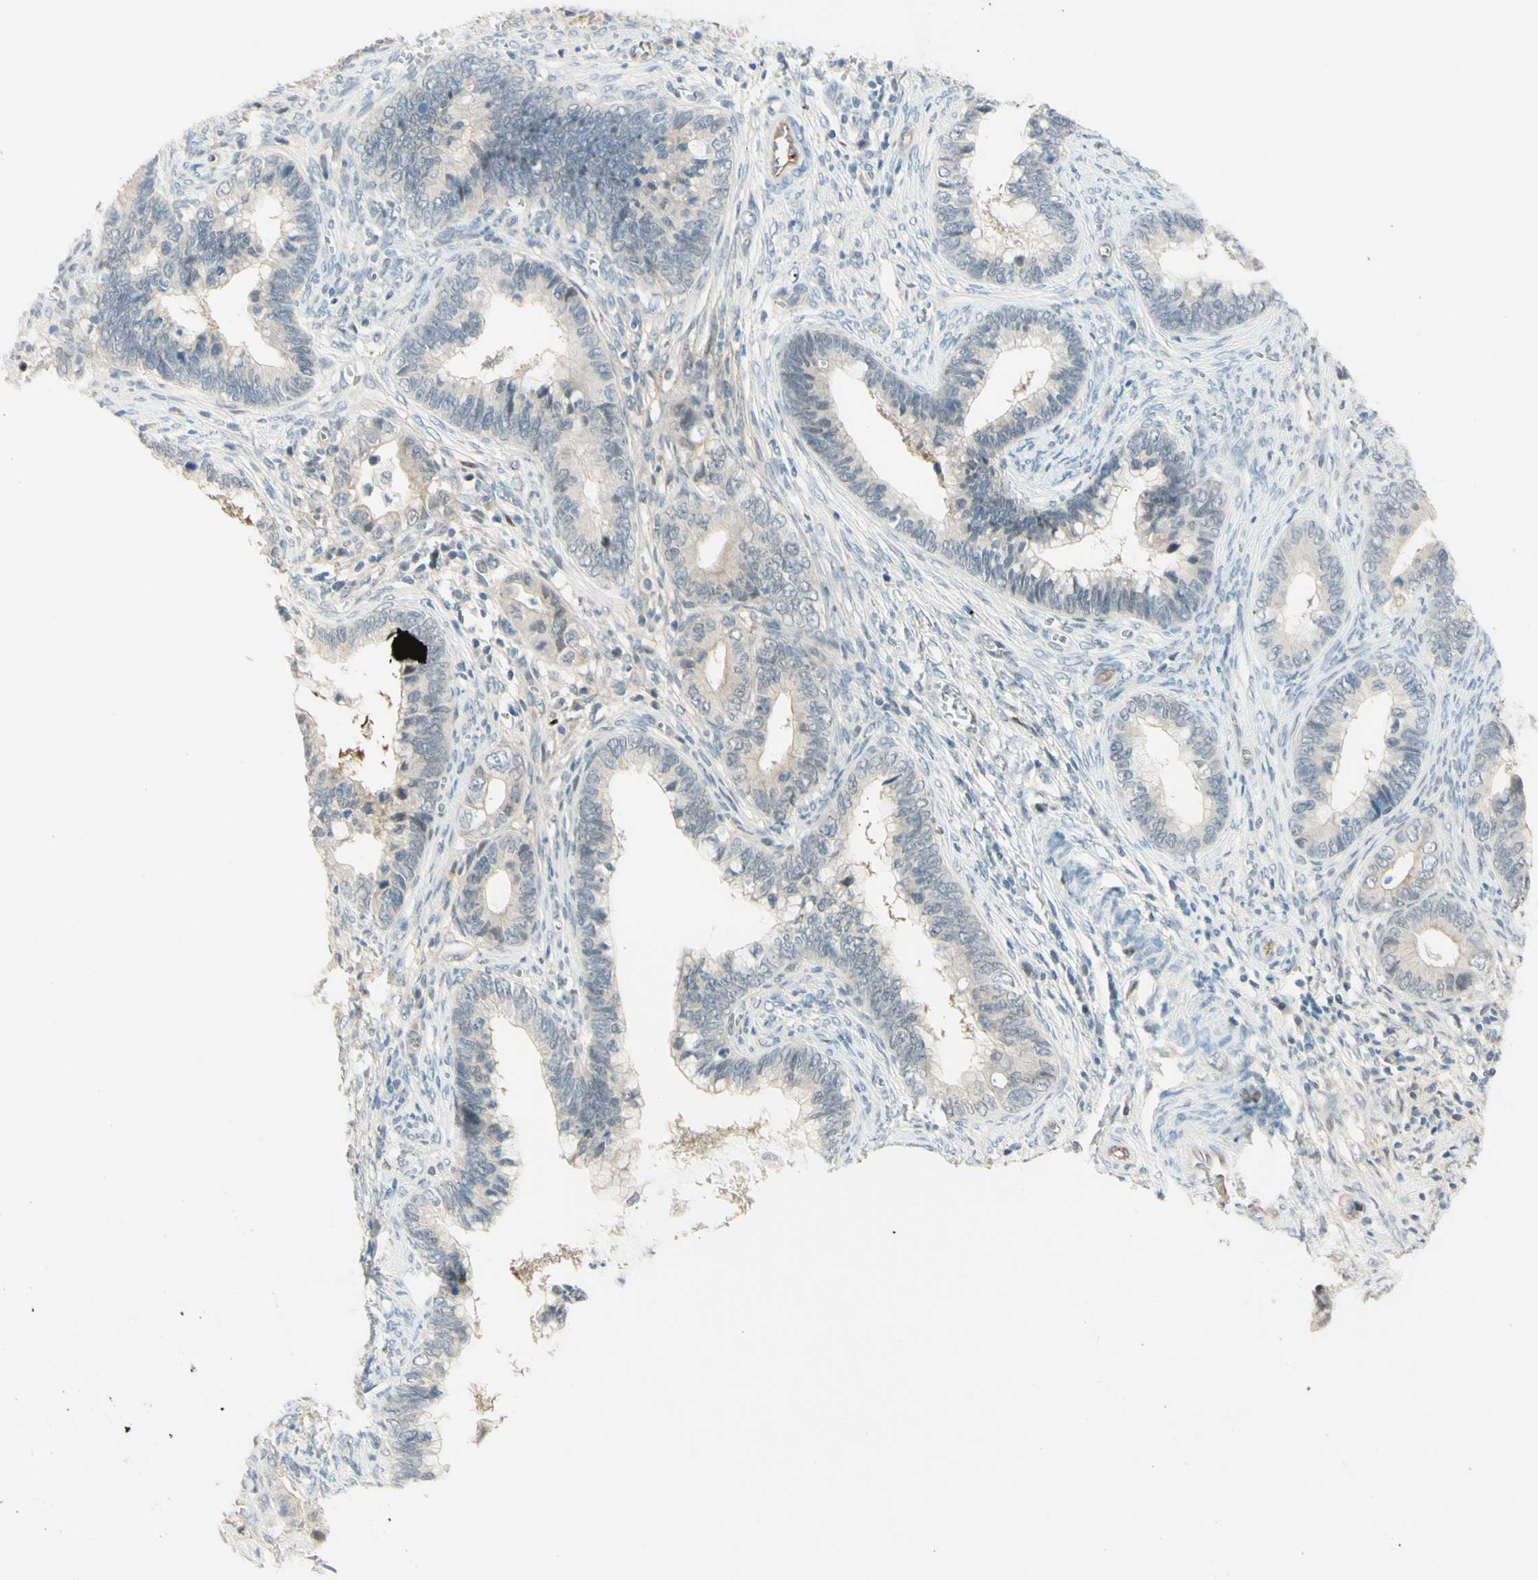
{"staining": {"intensity": "negative", "quantity": "none", "location": "none"}, "tissue": "cervical cancer", "cell_type": "Tumor cells", "image_type": "cancer", "snomed": [{"axis": "morphology", "description": "Adenocarcinoma, NOS"}, {"axis": "topography", "description": "Cervix"}], "caption": "A high-resolution micrograph shows immunohistochemistry staining of cervical cancer (adenocarcinoma), which exhibits no significant staining in tumor cells.", "gene": "ANGPT2", "patient": {"sex": "female", "age": 44}}